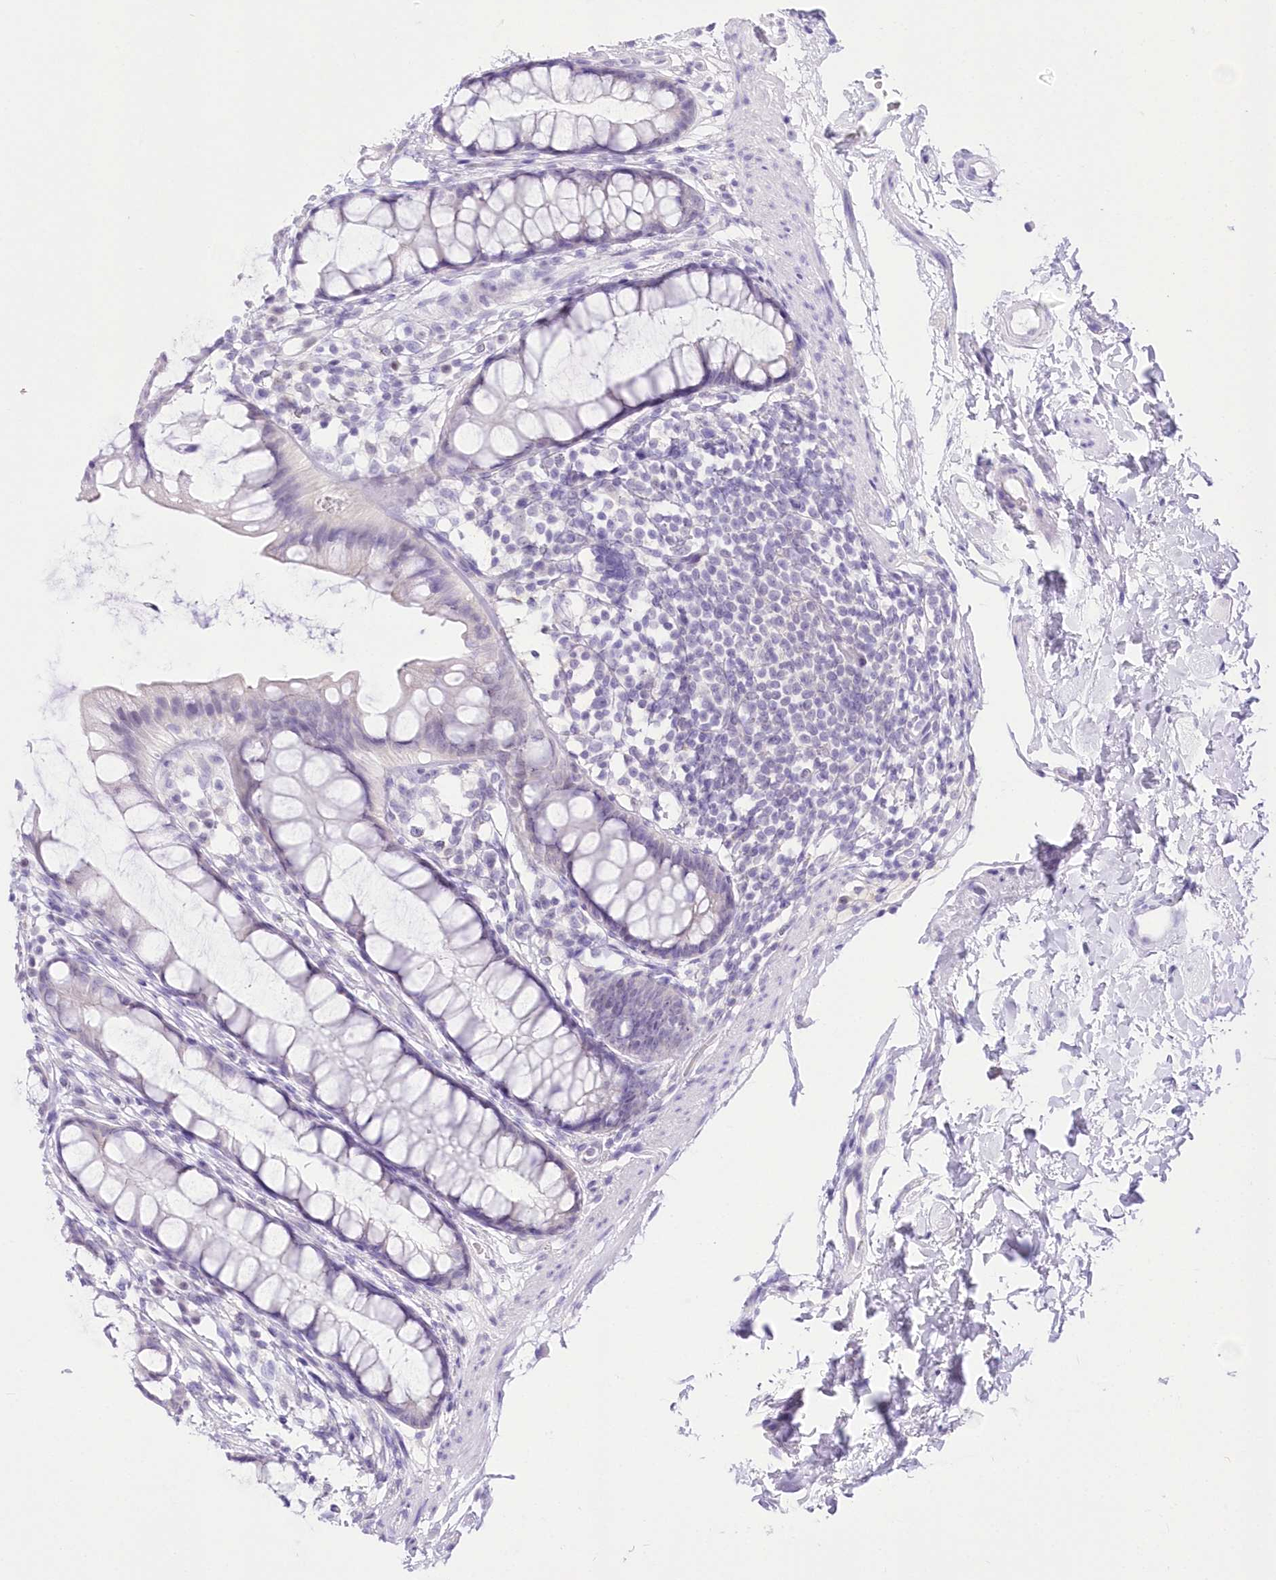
{"staining": {"intensity": "negative", "quantity": "none", "location": "none"}, "tissue": "rectum", "cell_type": "Glandular cells", "image_type": "normal", "snomed": [{"axis": "morphology", "description": "Normal tissue, NOS"}, {"axis": "topography", "description": "Rectum"}], "caption": "Immunohistochemical staining of benign rectum reveals no significant expression in glandular cells. Nuclei are stained in blue.", "gene": "UBA6", "patient": {"sex": "female", "age": 65}}